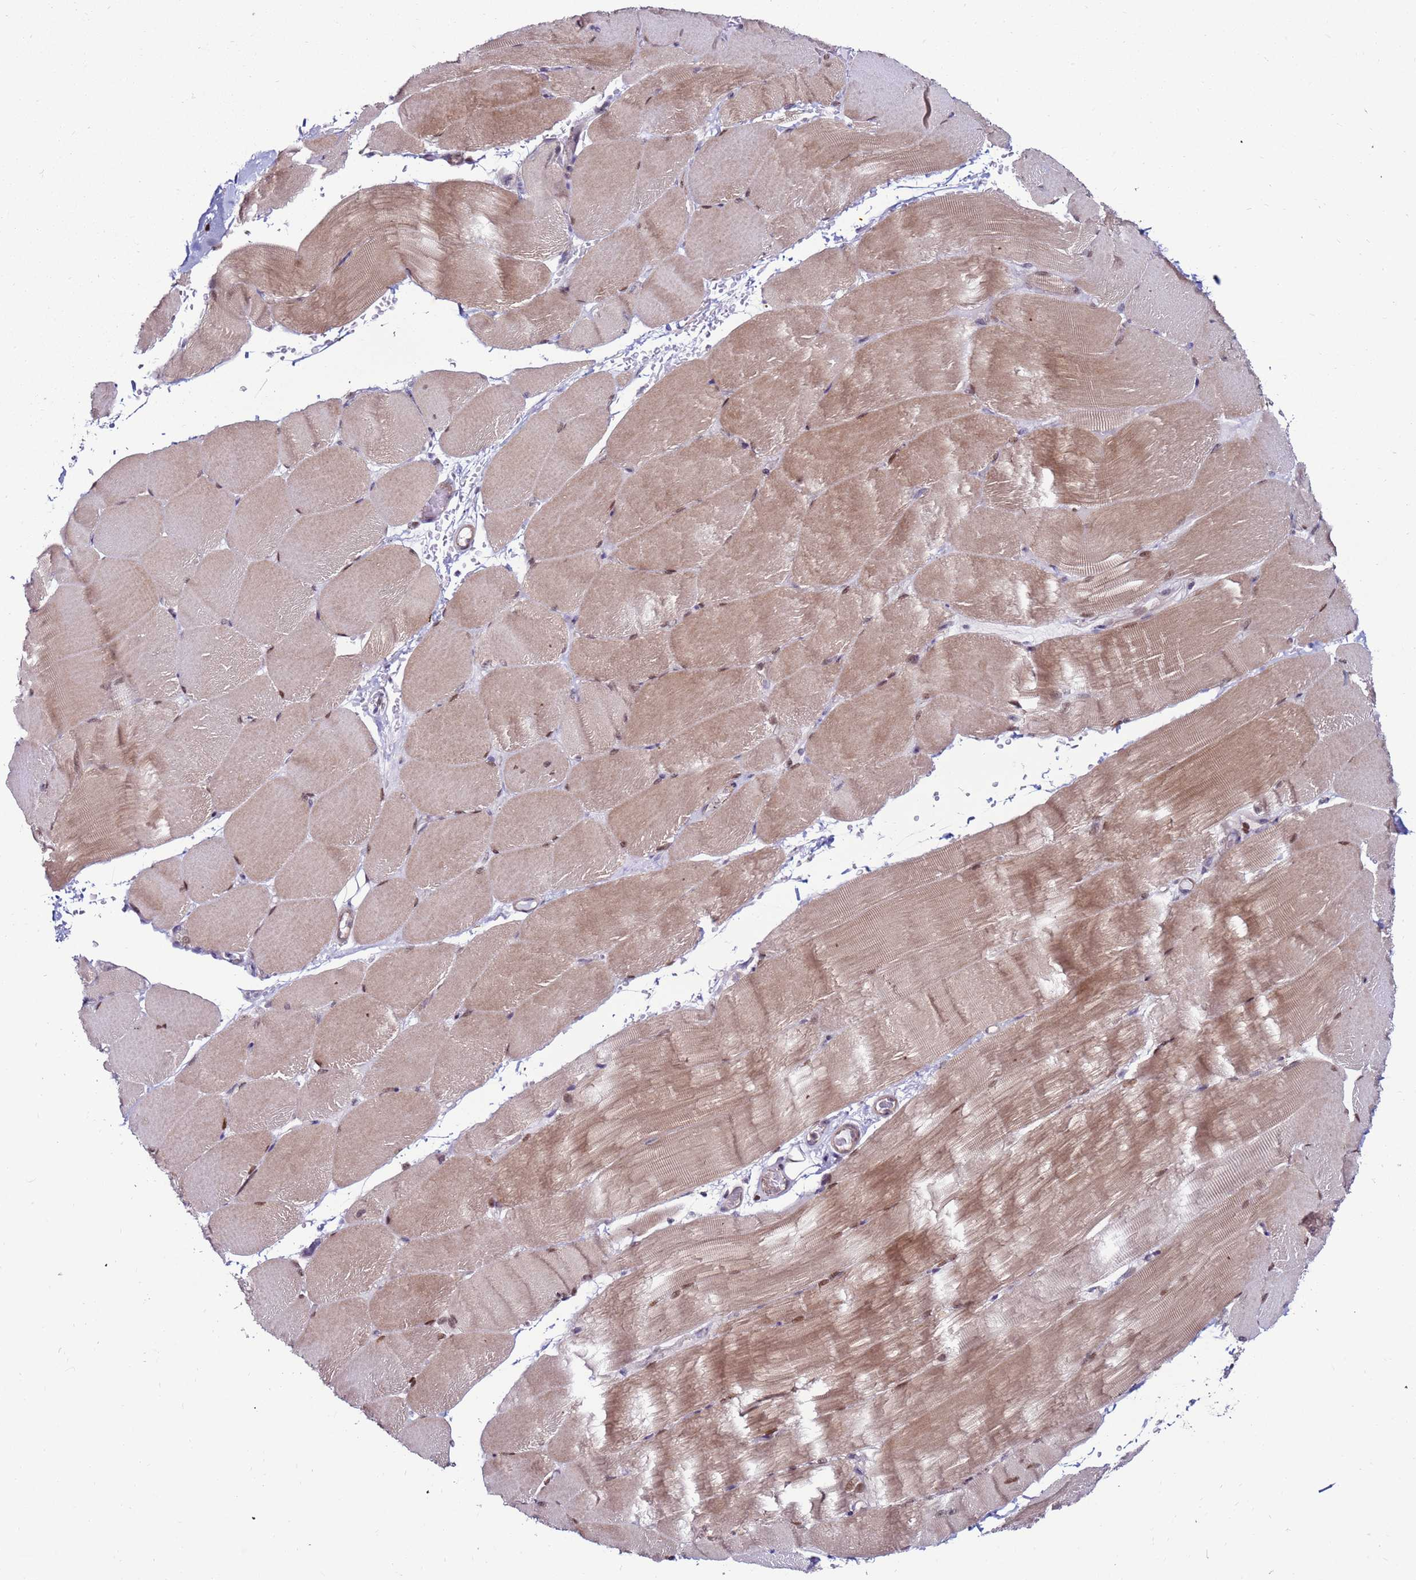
{"staining": {"intensity": "strong", "quantity": "25%-75%", "location": "cytoplasmic/membranous,nuclear"}, "tissue": "skeletal muscle", "cell_type": "Myocytes", "image_type": "normal", "snomed": [{"axis": "morphology", "description": "Normal tissue, NOS"}, {"axis": "topography", "description": "Skeletal muscle"}, {"axis": "topography", "description": "Parathyroid gland"}], "caption": "An immunohistochemistry histopathology image of unremarkable tissue is shown. Protein staining in brown shows strong cytoplasmic/membranous,nuclear positivity in skeletal muscle within myocytes.", "gene": "KPNA4", "patient": {"sex": "female", "age": 37}}